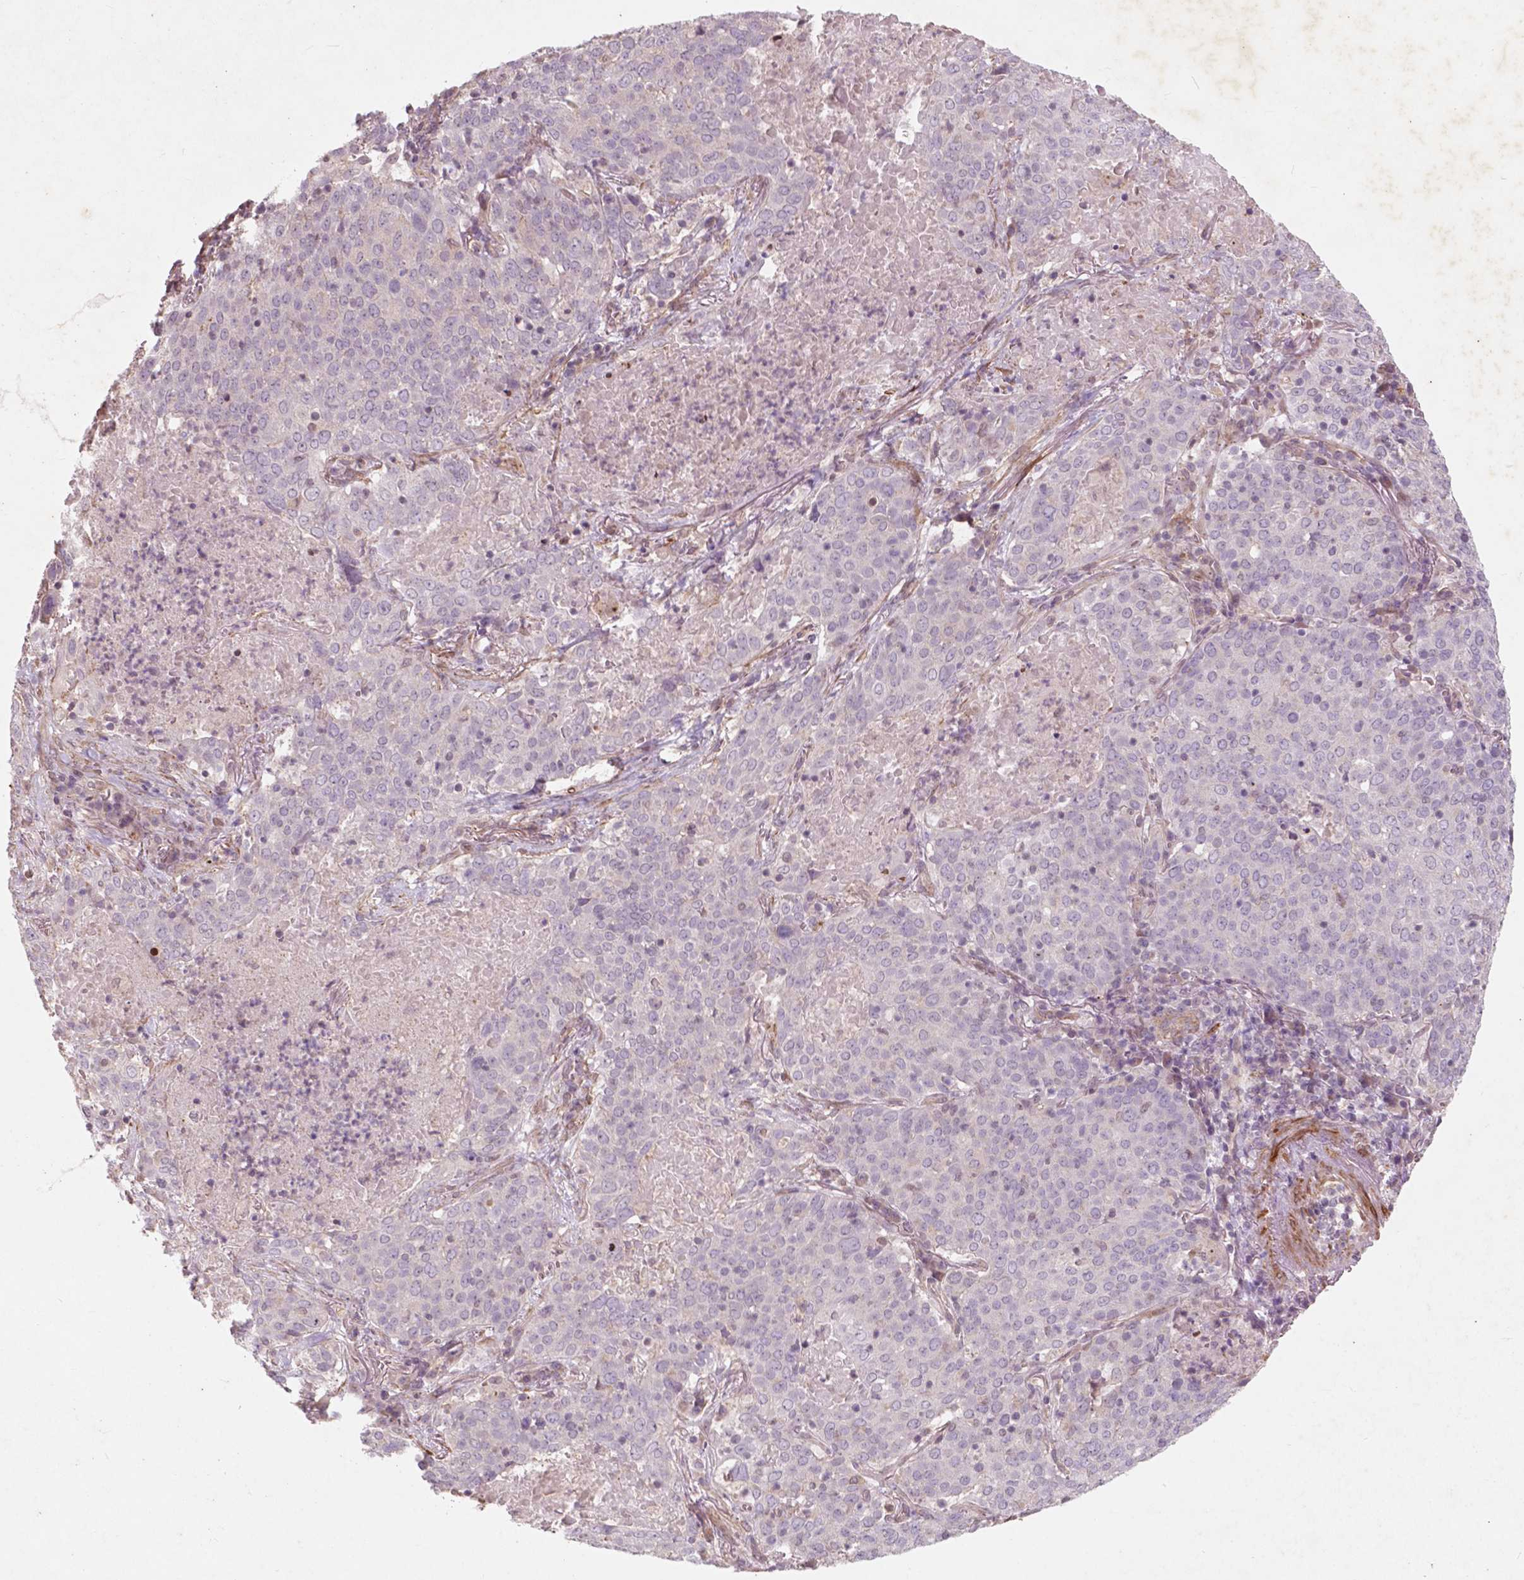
{"staining": {"intensity": "negative", "quantity": "none", "location": "none"}, "tissue": "lung cancer", "cell_type": "Tumor cells", "image_type": "cancer", "snomed": [{"axis": "morphology", "description": "Squamous cell carcinoma, NOS"}, {"axis": "topography", "description": "Lung"}], "caption": "An immunohistochemistry (IHC) micrograph of squamous cell carcinoma (lung) is shown. There is no staining in tumor cells of squamous cell carcinoma (lung).", "gene": "RFPL4B", "patient": {"sex": "male", "age": 82}}